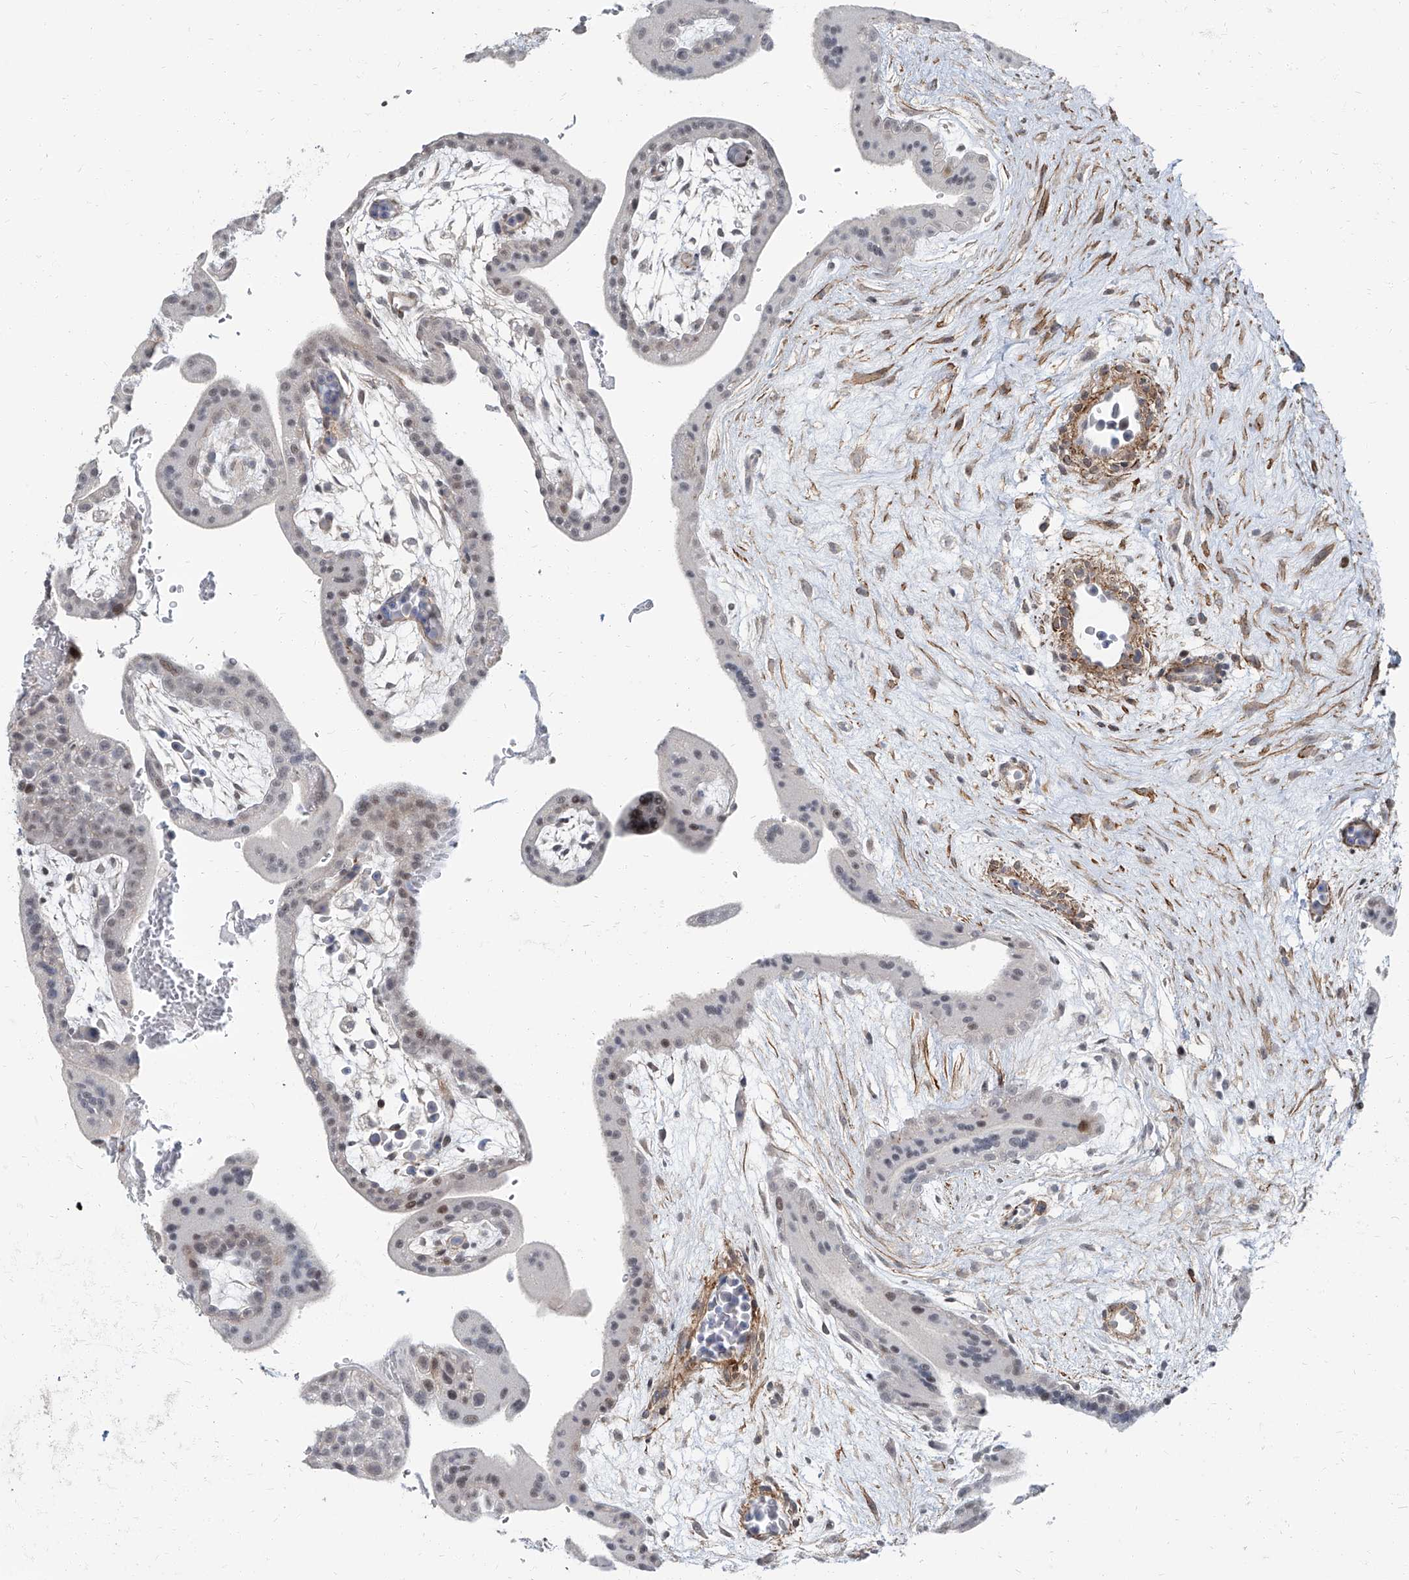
{"staining": {"intensity": "weak", "quantity": "<25%", "location": "nuclear"}, "tissue": "placenta", "cell_type": "Trophoblastic cells", "image_type": "normal", "snomed": [{"axis": "morphology", "description": "Normal tissue, NOS"}, {"axis": "topography", "description": "Placenta"}], "caption": "The IHC photomicrograph has no significant expression in trophoblastic cells of placenta. The staining was performed using DAB to visualize the protein expression in brown, while the nuclei were stained in blue with hematoxylin (Magnification: 20x).", "gene": "TXLNB", "patient": {"sex": "female", "age": 35}}